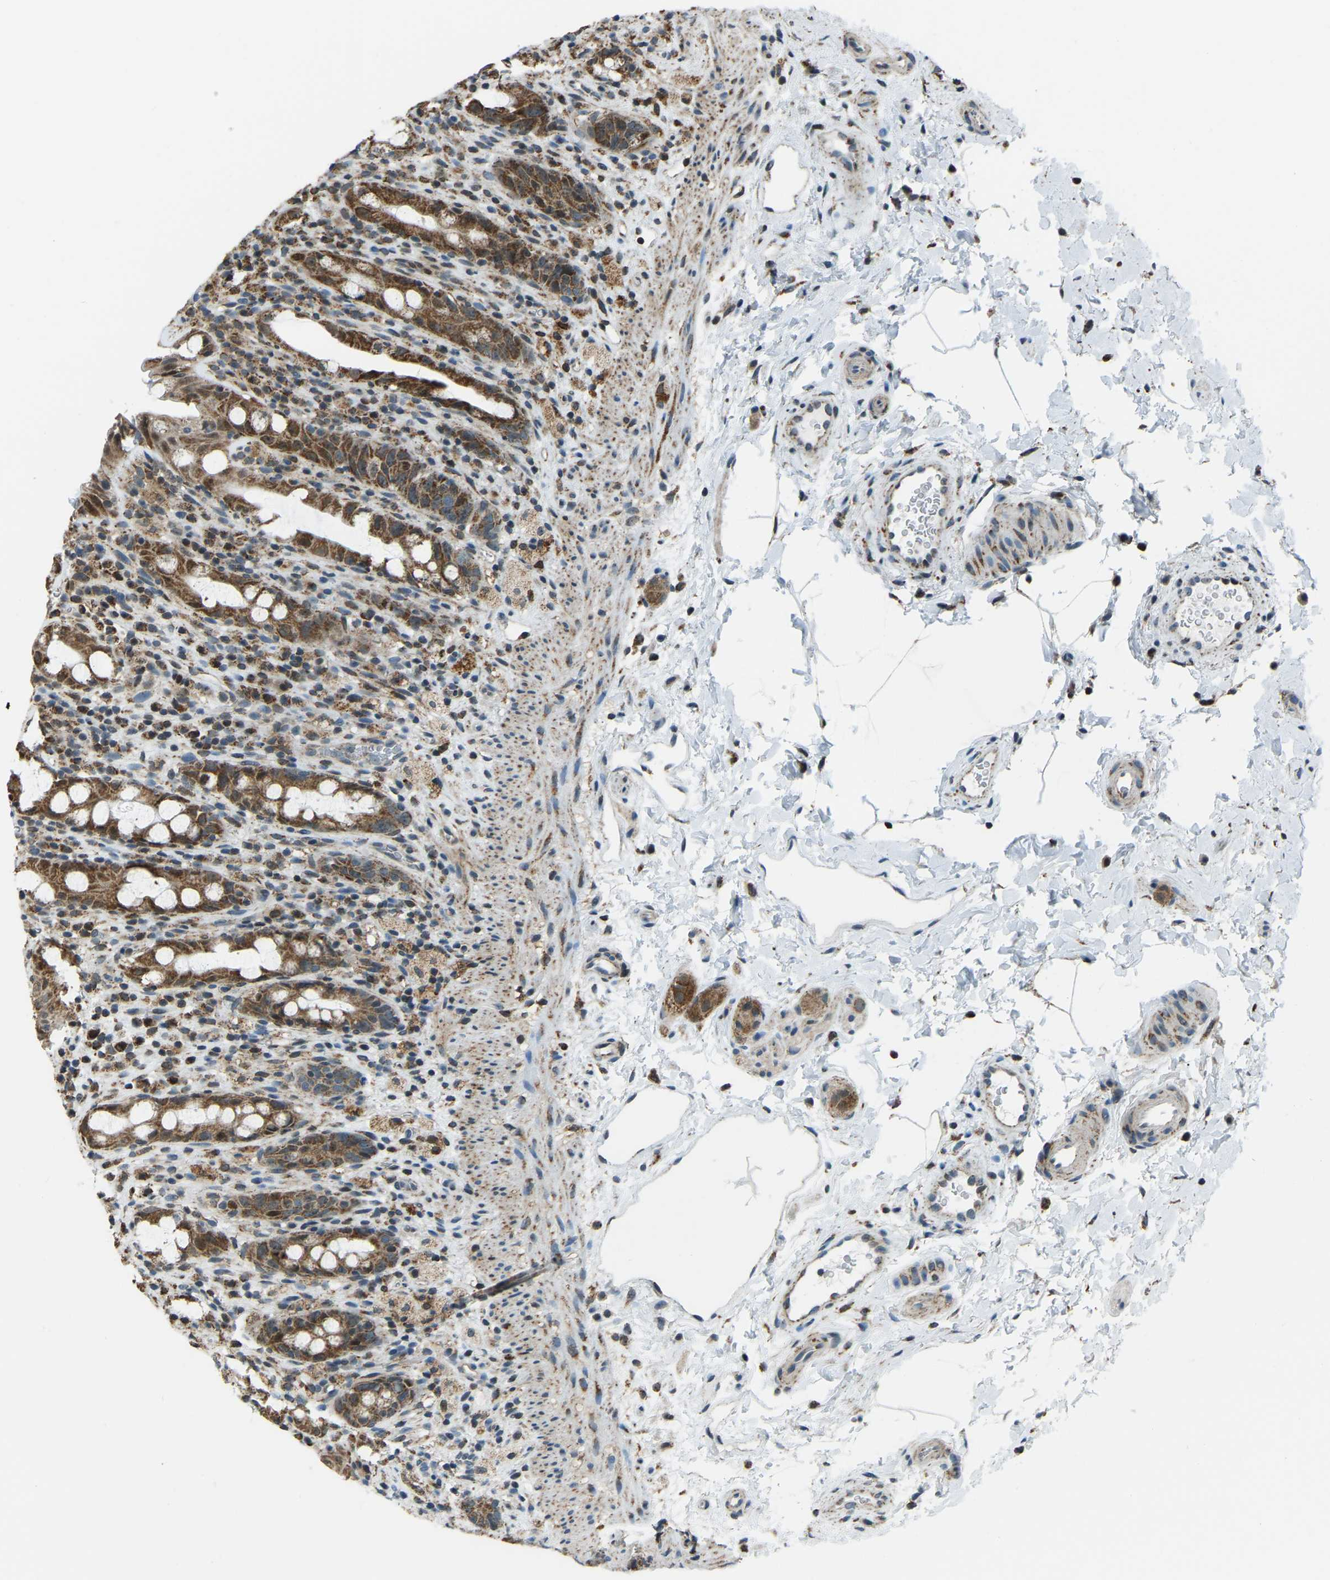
{"staining": {"intensity": "strong", "quantity": ">75%", "location": "cytoplasmic/membranous"}, "tissue": "rectum", "cell_type": "Glandular cells", "image_type": "normal", "snomed": [{"axis": "morphology", "description": "Normal tissue, NOS"}, {"axis": "topography", "description": "Rectum"}], "caption": "Rectum stained with DAB IHC reveals high levels of strong cytoplasmic/membranous expression in about >75% of glandular cells.", "gene": "RBM33", "patient": {"sex": "male", "age": 44}}